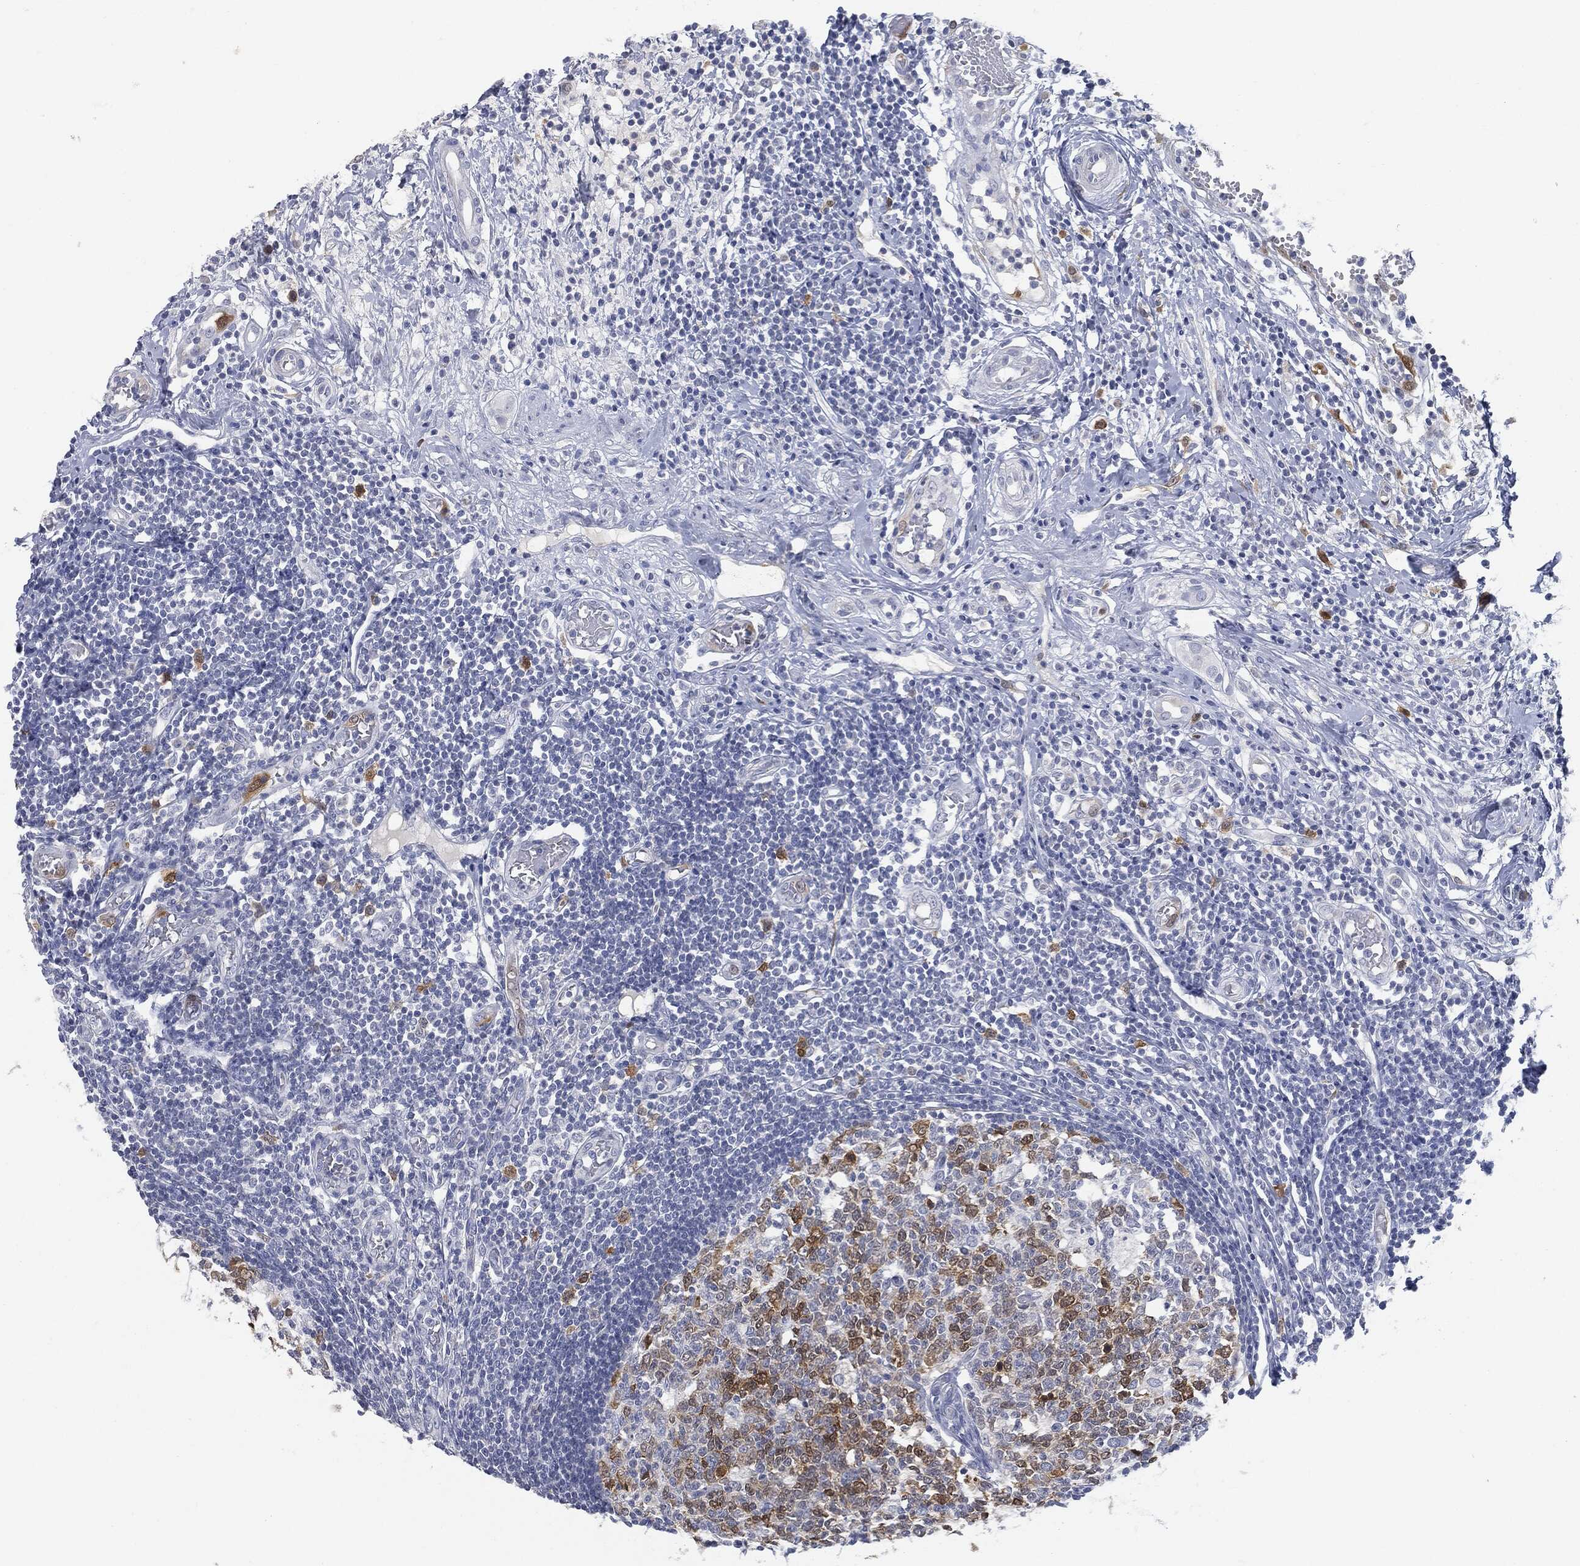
{"staining": {"intensity": "strong", "quantity": "<25%", "location": "cytoplasmic/membranous"}, "tissue": "appendix", "cell_type": "Glandular cells", "image_type": "normal", "snomed": [{"axis": "morphology", "description": "Normal tissue, NOS"}, {"axis": "morphology", "description": "Inflammation, NOS"}, {"axis": "topography", "description": "Appendix"}], "caption": "High-power microscopy captured an immunohistochemistry (IHC) image of normal appendix, revealing strong cytoplasmic/membranous staining in approximately <25% of glandular cells.", "gene": "UBE2C", "patient": {"sex": "male", "age": 16}}